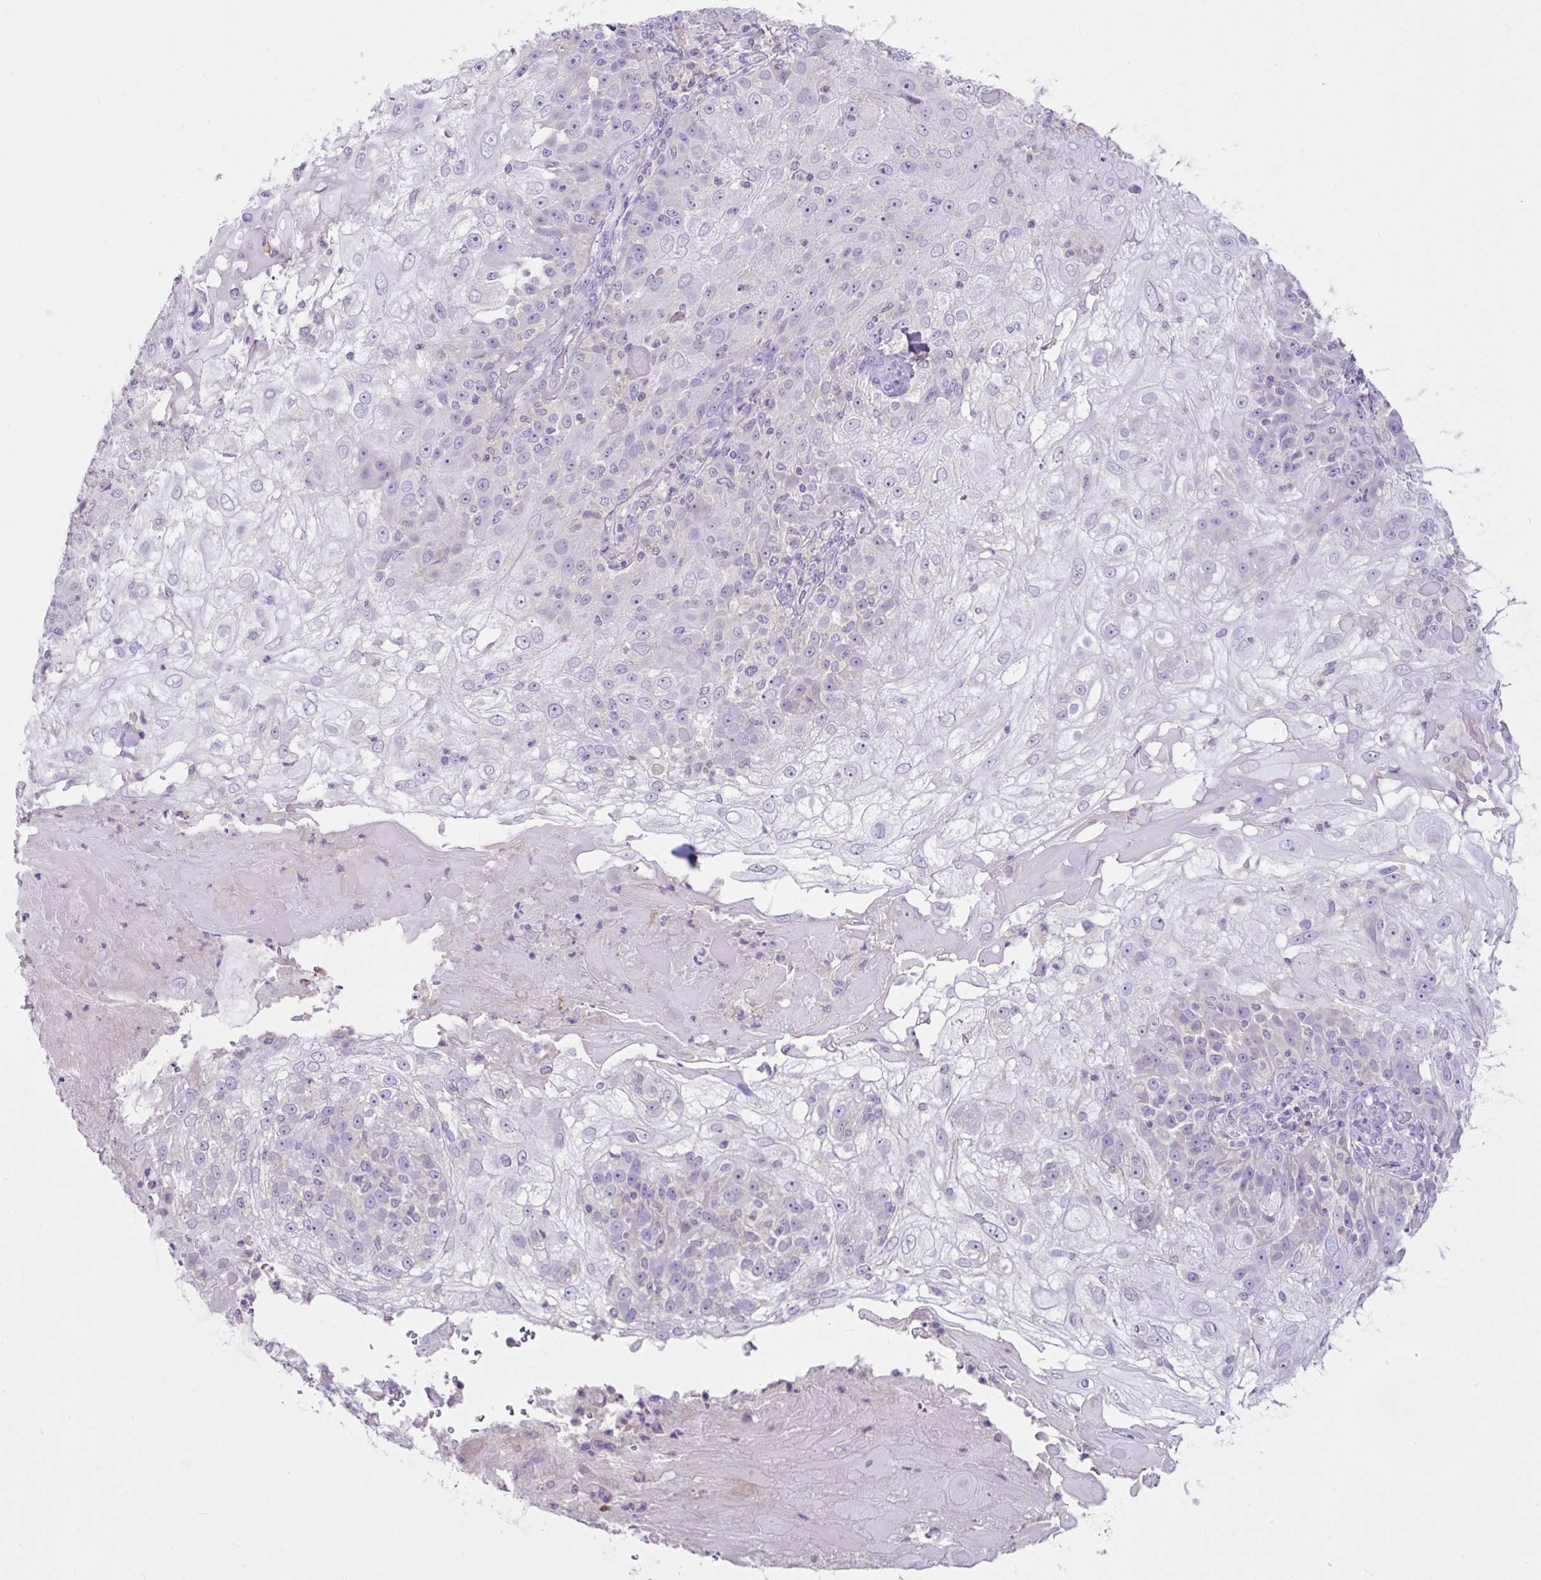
{"staining": {"intensity": "negative", "quantity": "none", "location": "none"}, "tissue": "skin cancer", "cell_type": "Tumor cells", "image_type": "cancer", "snomed": [{"axis": "morphology", "description": "Normal tissue, NOS"}, {"axis": "morphology", "description": "Squamous cell carcinoma, NOS"}, {"axis": "topography", "description": "Skin"}], "caption": "A micrograph of skin cancer (squamous cell carcinoma) stained for a protein shows no brown staining in tumor cells.", "gene": "D2HGDH", "patient": {"sex": "female", "age": 83}}